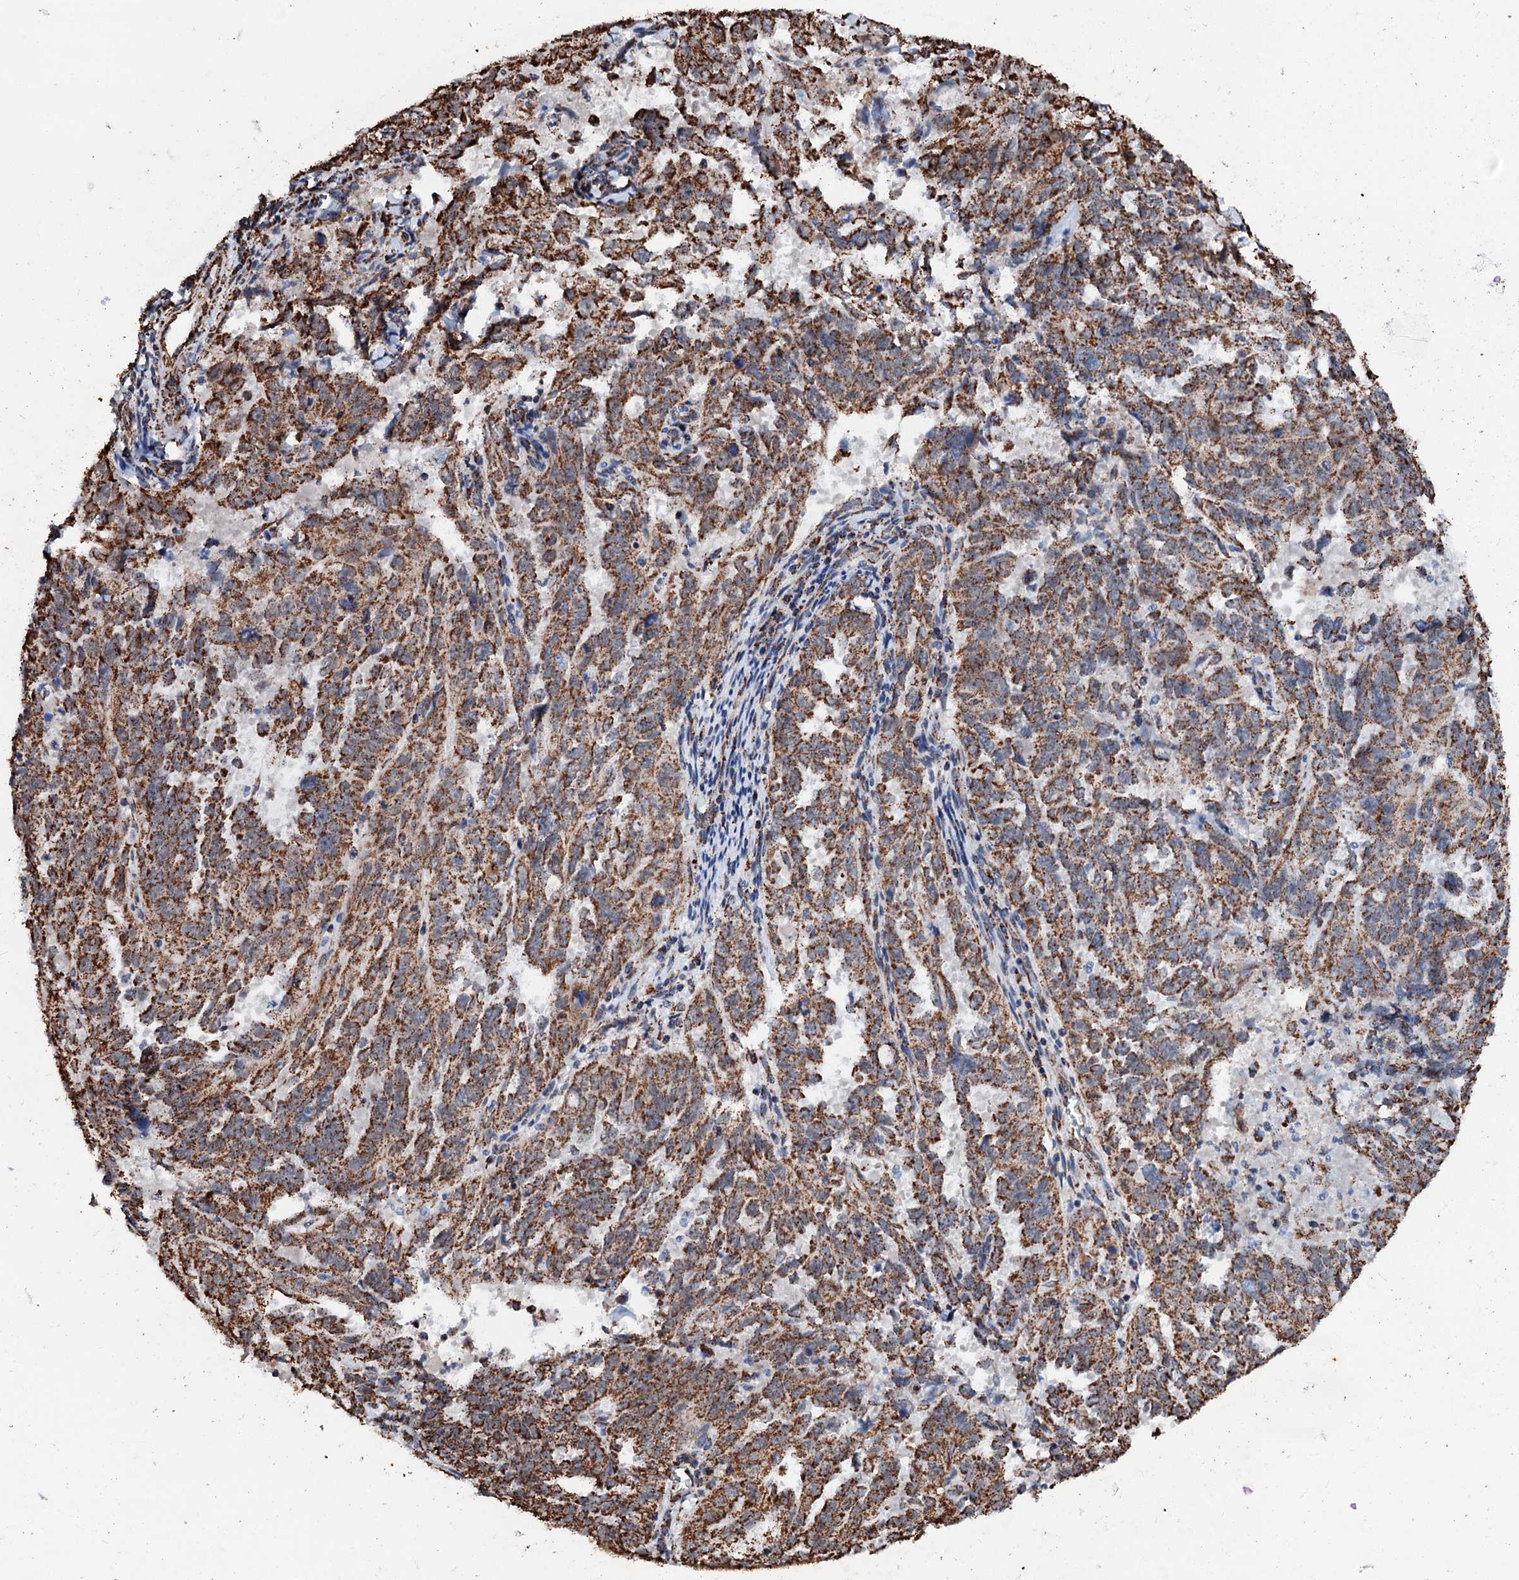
{"staining": {"intensity": "moderate", "quantity": ">75%", "location": "cytoplasmic/membranous"}, "tissue": "endometrial cancer", "cell_type": "Tumor cells", "image_type": "cancer", "snomed": [{"axis": "morphology", "description": "Adenocarcinoma, NOS"}, {"axis": "topography", "description": "Endometrium"}], "caption": "A photomicrograph of endometrial cancer (adenocarcinoma) stained for a protein exhibits moderate cytoplasmic/membranous brown staining in tumor cells.", "gene": "SECISBP2L", "patient": {"sex": "female", "age": 65}}